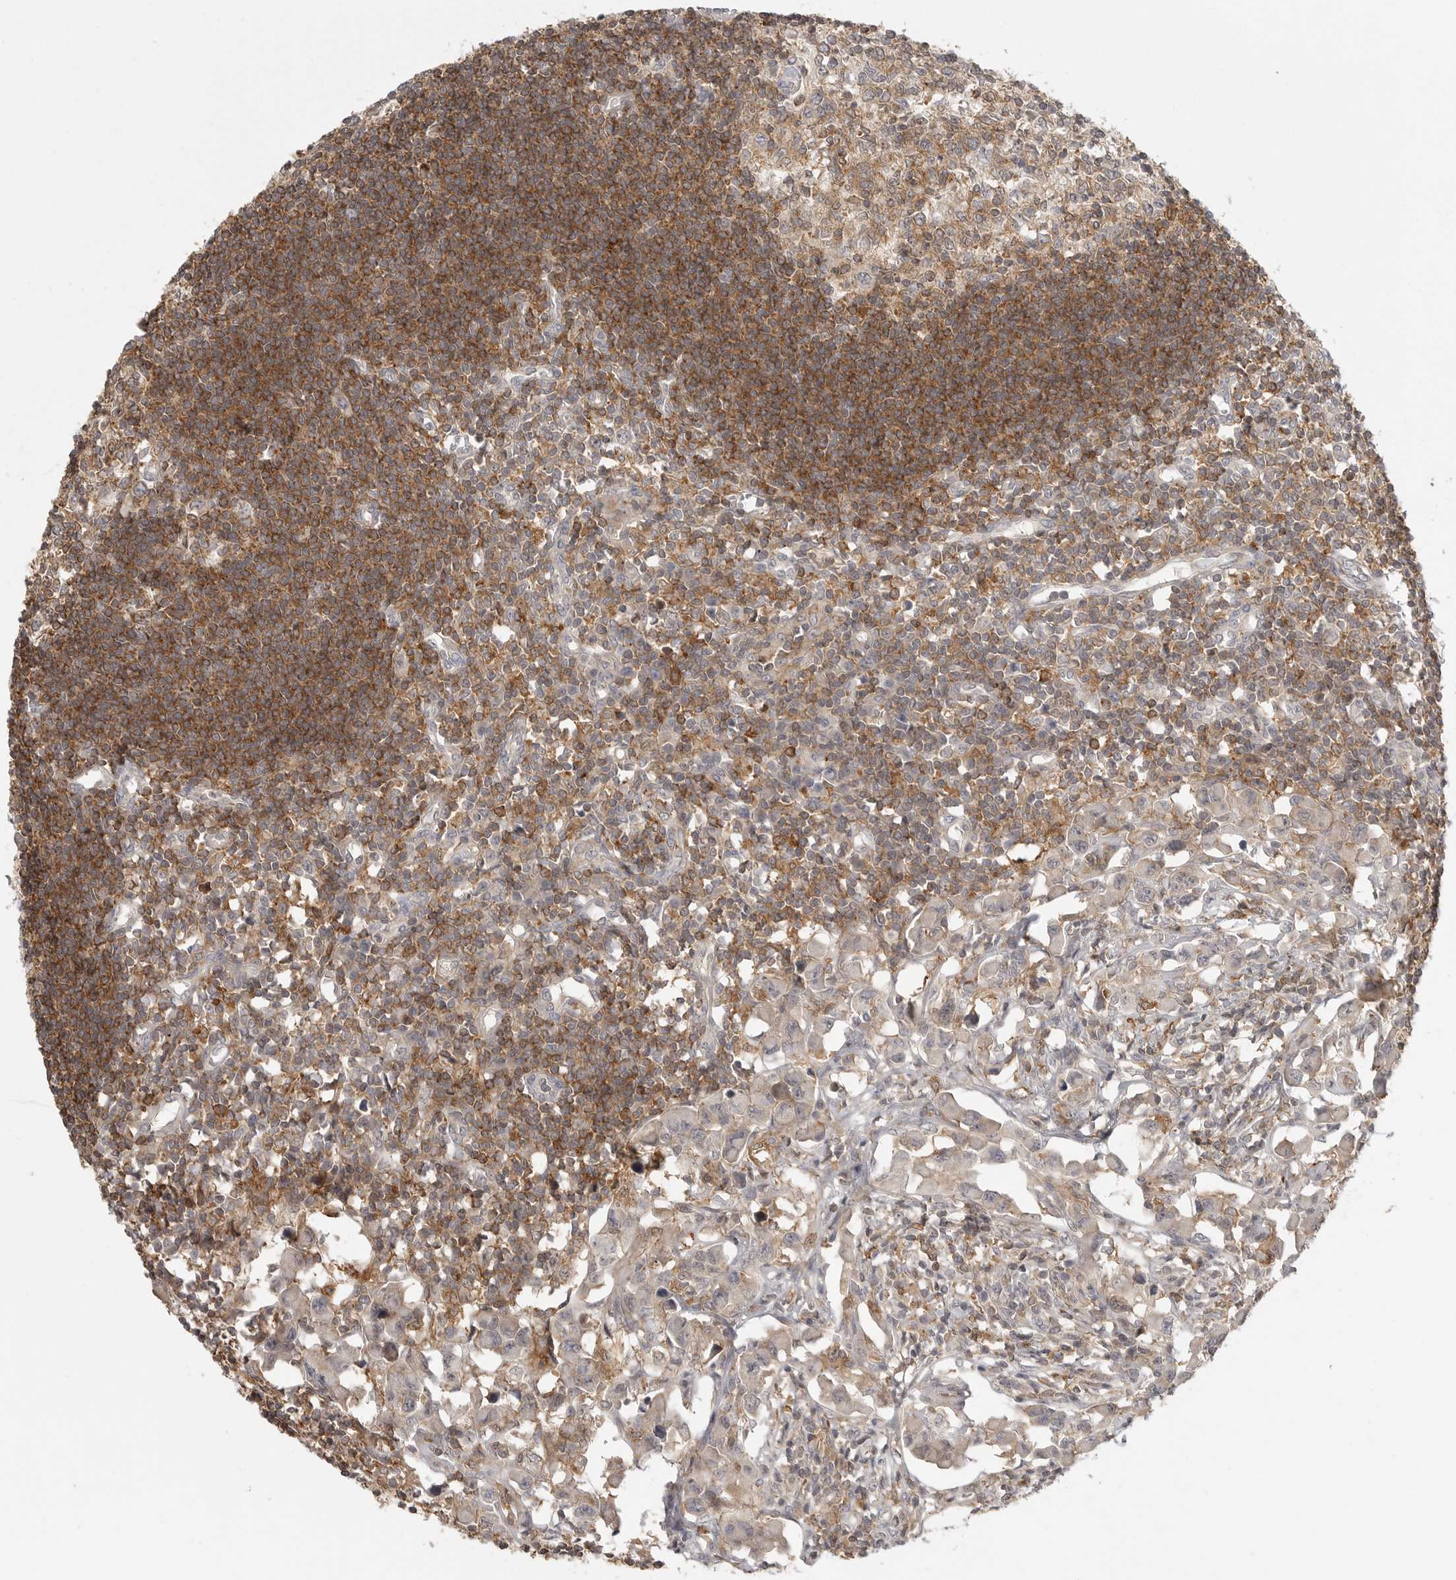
{"staining": {"intensity": "moderate", "quantity": ">75%", "location": "cytoplasmic/membranous"}, "tissue": "lymph node", "cell_type": "Germinal center cells", "image_type": "normal", "snomed": [{"axis": "morphology", "description": "Normal tissue, NOS"}, {"axis": "morphology", "description": "Malignant melanoma, Metastatic site"}, {"axis": "topography", "description": "Lymph node"}], "caption": "An image of human lymph node stained for a protein reveals moderate cytoplasmic/membranous brown staining in germinal center cells. (Stains: DAB in brown, nuclei in blue, Microscopy: brightfield microscopy at high magnification).", "gene": "DBNL", "patient": {"sex": "male", "age": 41}}